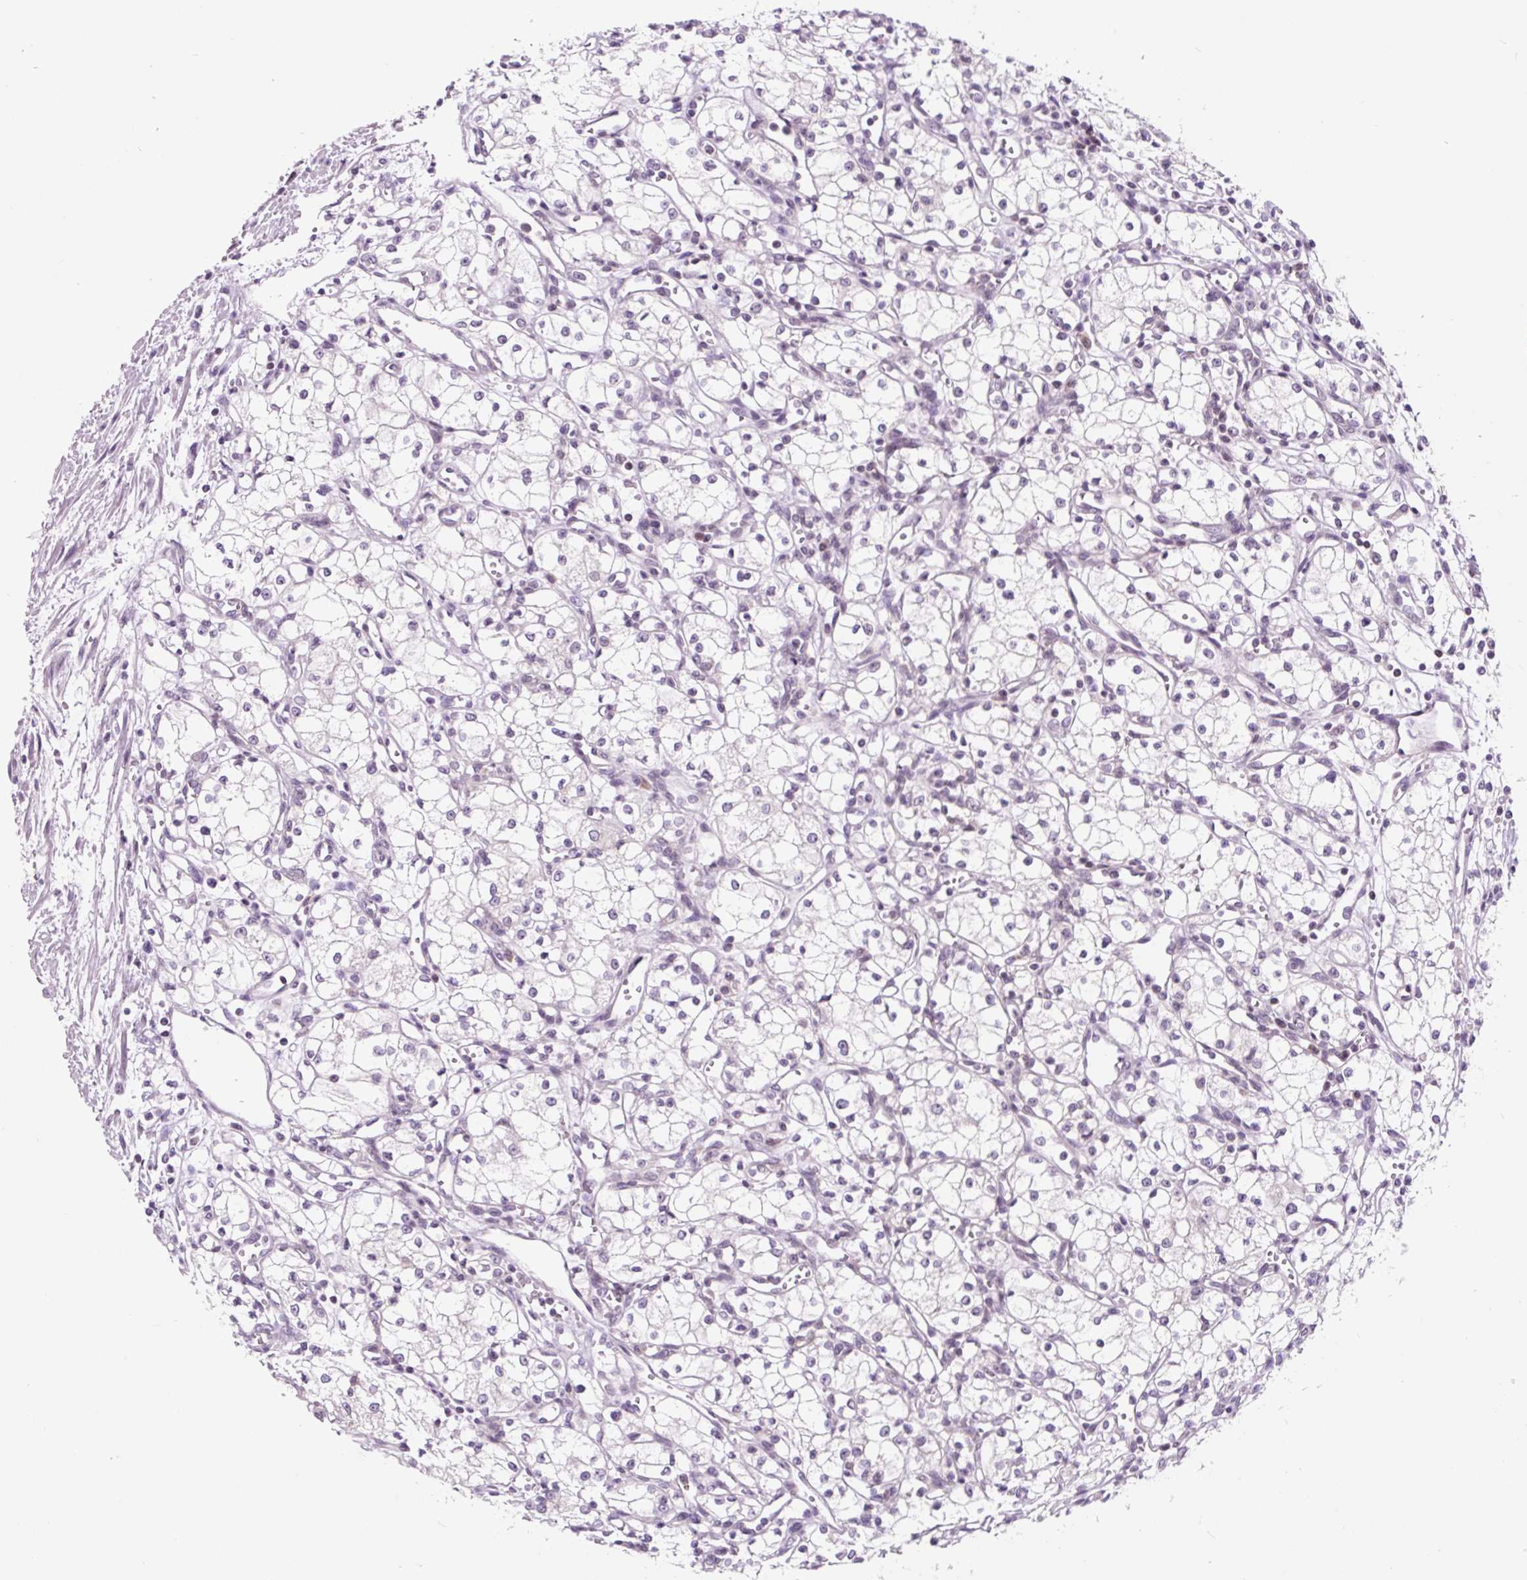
{"staining": {"intensity": "negative", "quantity": "none", "location": "none"}, "tissue": "renal cancer", "cell_type": "Tumor cells", "image_type": "cancer", "snomed": [{"axis": "morphology", "description": "Adenocarcinoma, NOS"}, {"axis": "topography", "description": "Kidney"}], "caption": "Immunohistochemistry (IHC) of human renal cancer demonstrates no expression in tumor cells.", "gene": "RPL41", "patient": {"sex": "male", "age": 59}}